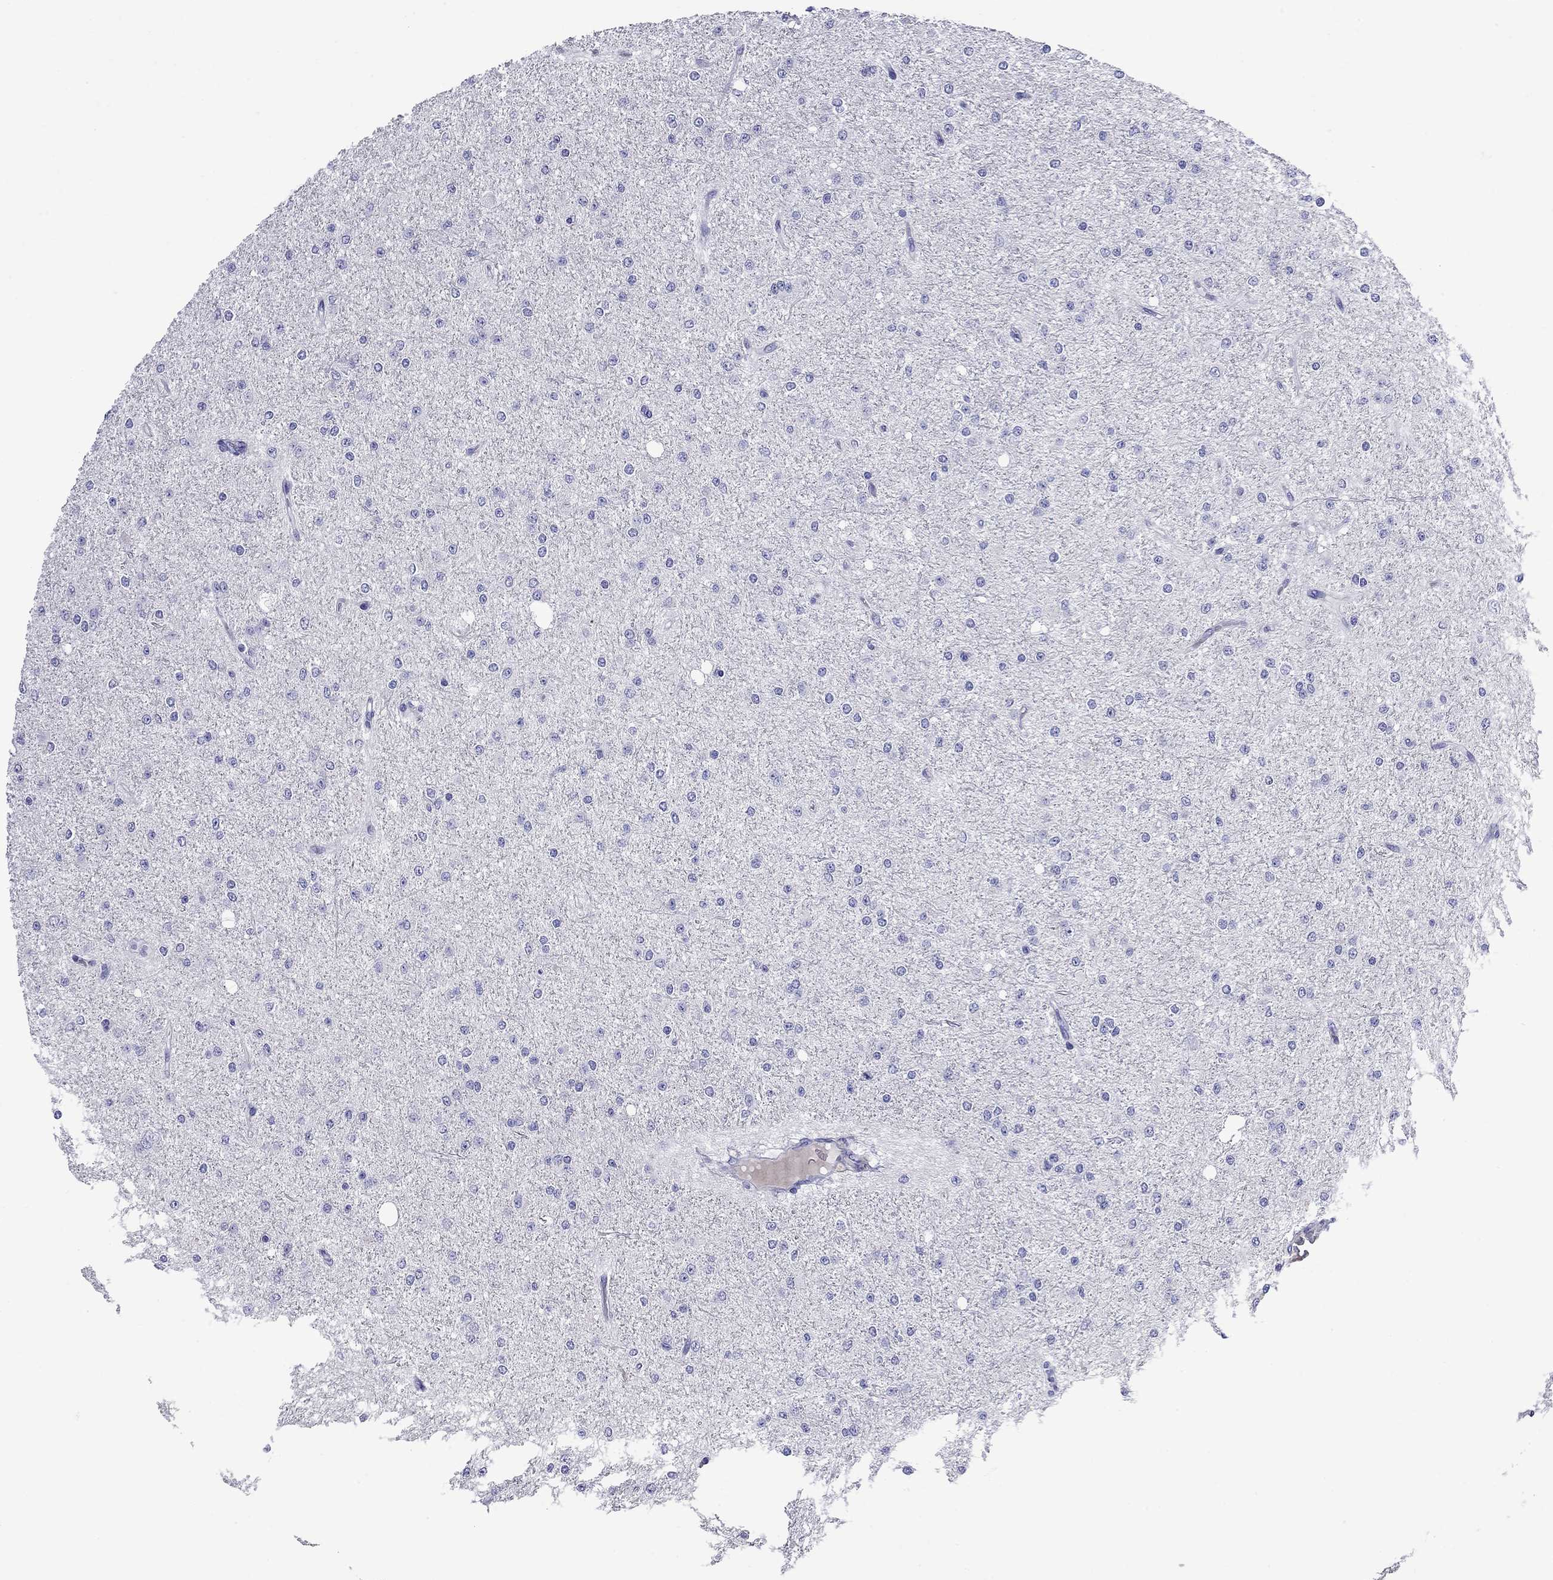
{"staining": {"intensity": "negative", "quantity": "none", "location": "none"}, "tissue": "glioma", "cell_type": "Tumor cells", "image_type": "cancer", "snomed": [{"axis": "morphology", "description": "Glioma, malignant, Low grade"}, {"axis": "topography", "description": "Brain"}], "caption": "Tumor cells show no significant positivity in malignant low-grade glioma.", "gene": "CMYA5", "patient": {"sex": "male", "age": 27}}